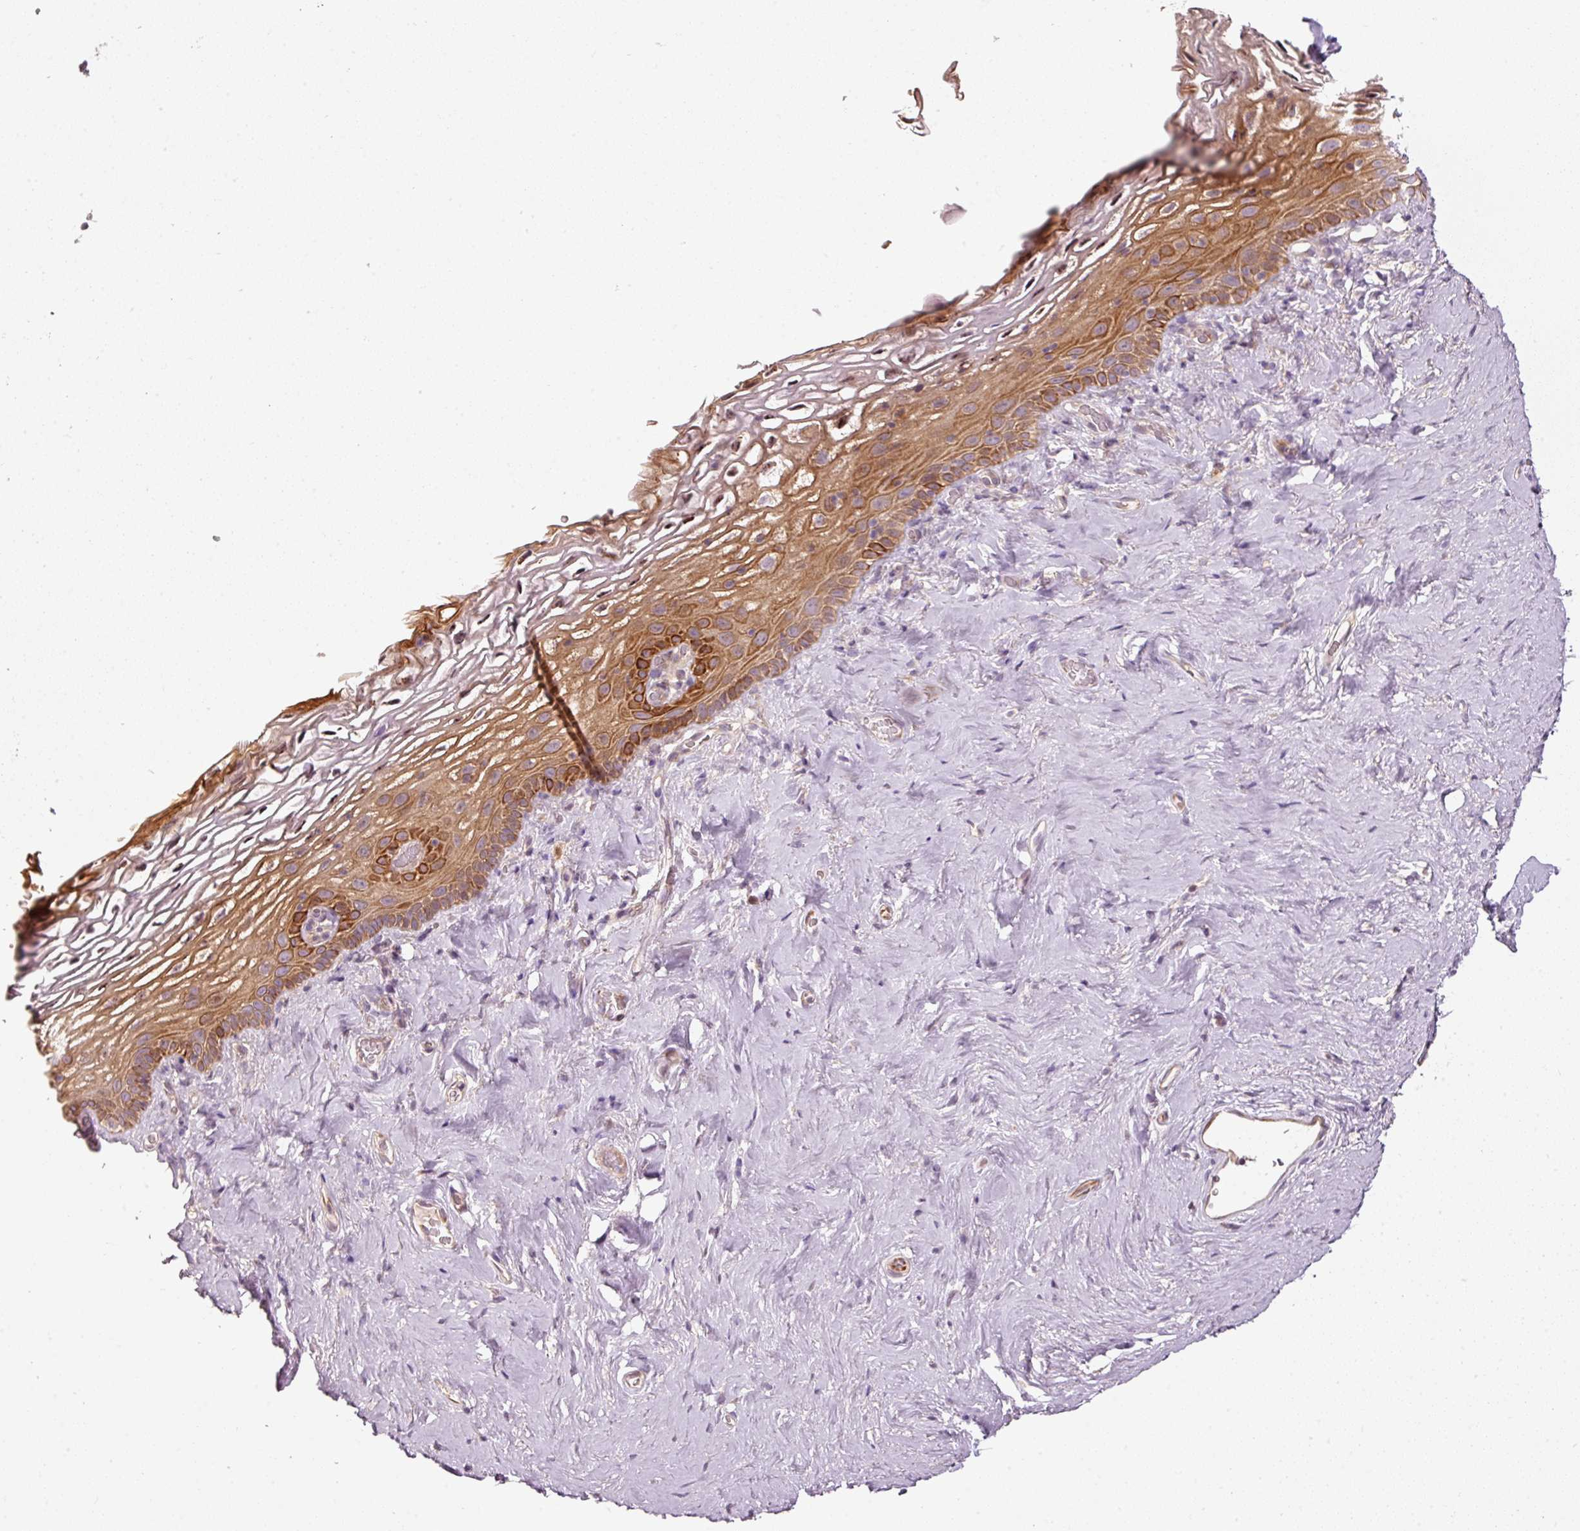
{"staining": {"intensity": "strong", "quantity": ">75%", "location": "cytoplasmic/membranous"}, "tissue": "vagina", "cell_type": "Squamous epithelial cells", "image_type": "normal", "snomed": [{"axis": "morphology", "description": "Normal tissue, NOS"}, {"axis": "morphology", "description": "Adenocarcinoma, NOS"}, {"axis": "topography", "description": "Rectum"}, {"axis": "topography", "description": "Vagina"}, {"axis": "topography", "description": "Peripheral nerve tissue"}], "caption": "DAB (3,3'-diaminobenzidine) immunohistochemical staining of benign vagina exhibits strong cytoplasmic/membranous protein staining in about >75% of squamous epithelial cells.", "gene": "MAP10", "patient": {"sex": "female", "age": 71}}